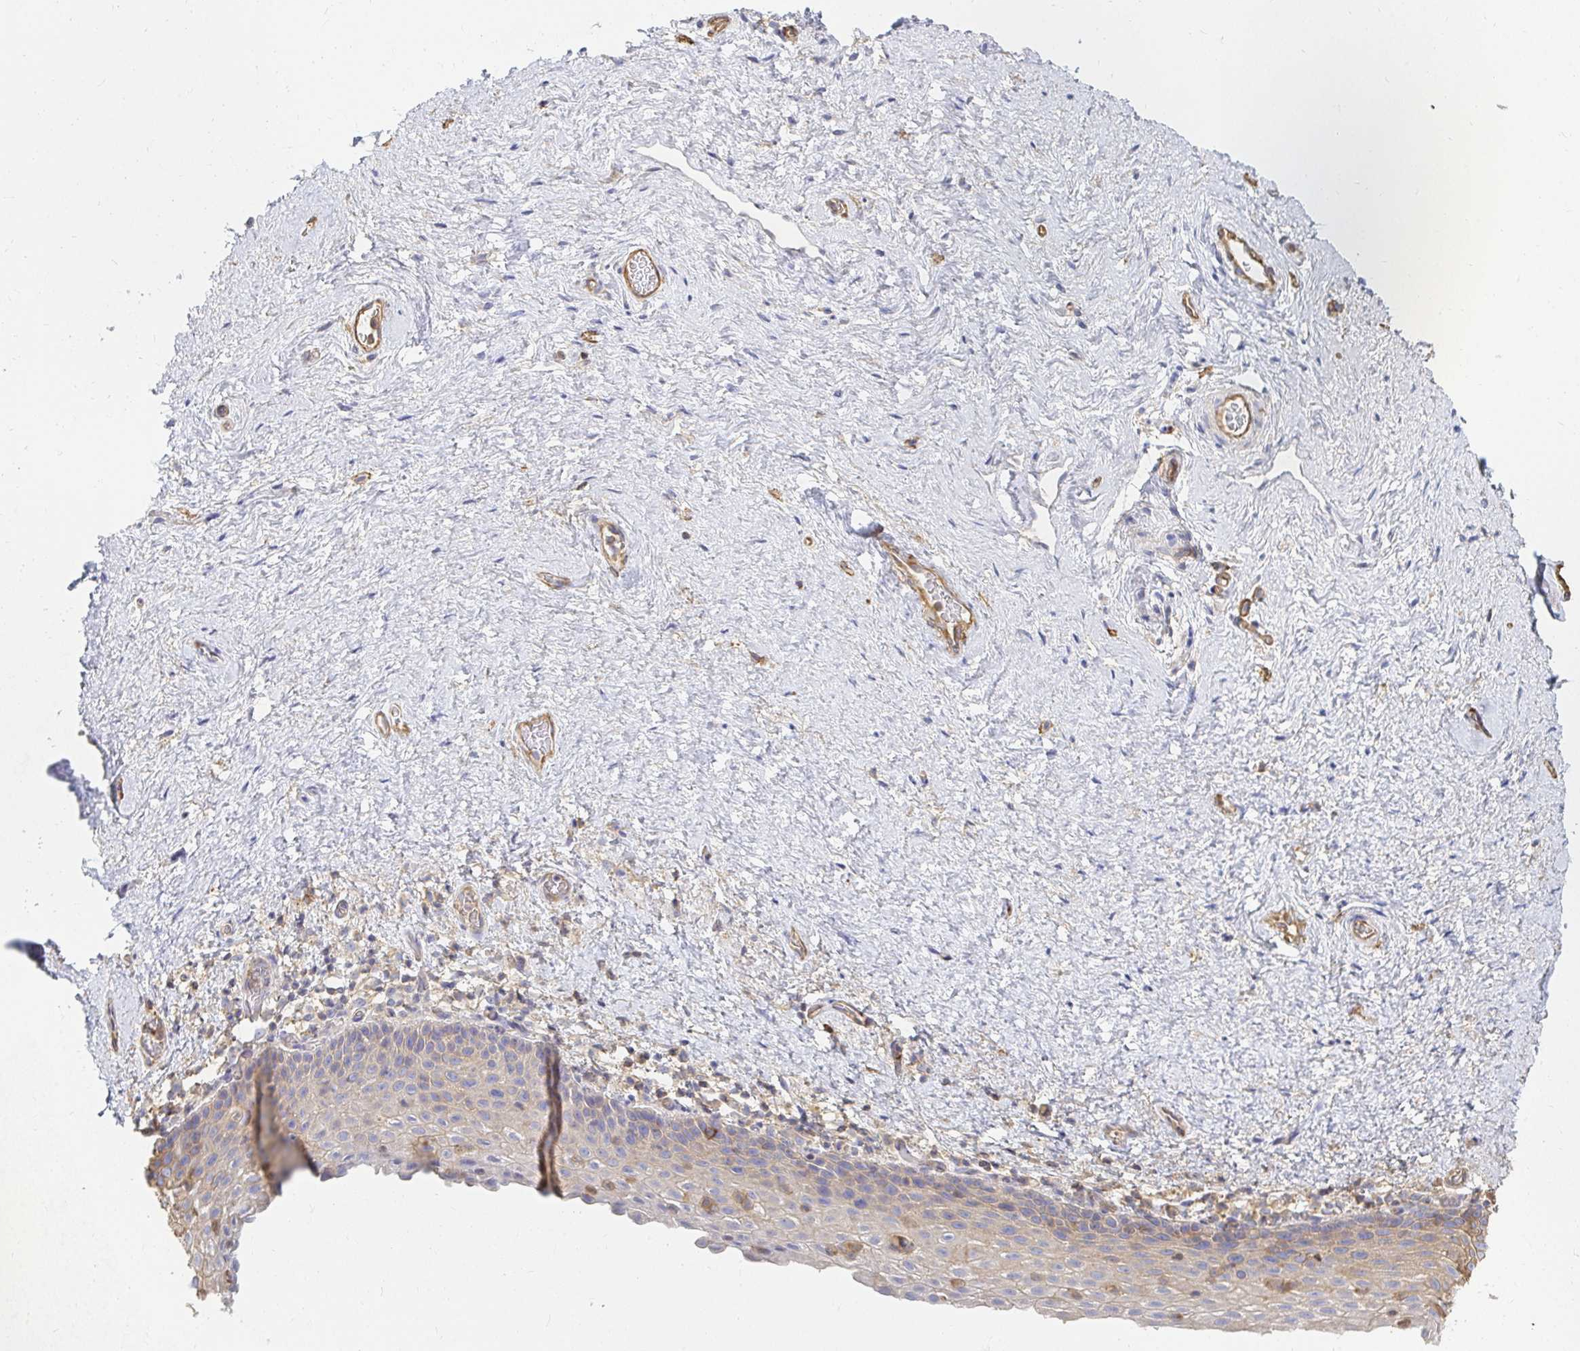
{"staining": {"intensity": "weak", "quantity": "25%-75%", "location": "cytoplasmic/membranous"}, "tissue": "vagina", "cell_type": "Squamous epithelial cells", "image_type": "normal", "snomed": [{"axis": "morphology", "description": "Normal tissue, NOS"}, {"axis": "topography", "description": "Vagina"}], "caption": "Protein expression analysis of unremarkable vagina demonstrates weak cytoplasmic/membranous positivity in approximately 25%-75% of squamous epithelial cells. (Stains: DAB in brown, nuclei in blue, Microscopy: brightfield microscopy at high magnification).", "gene": "TSPAN19", "patient": {"sex": "female", "age": 61}}